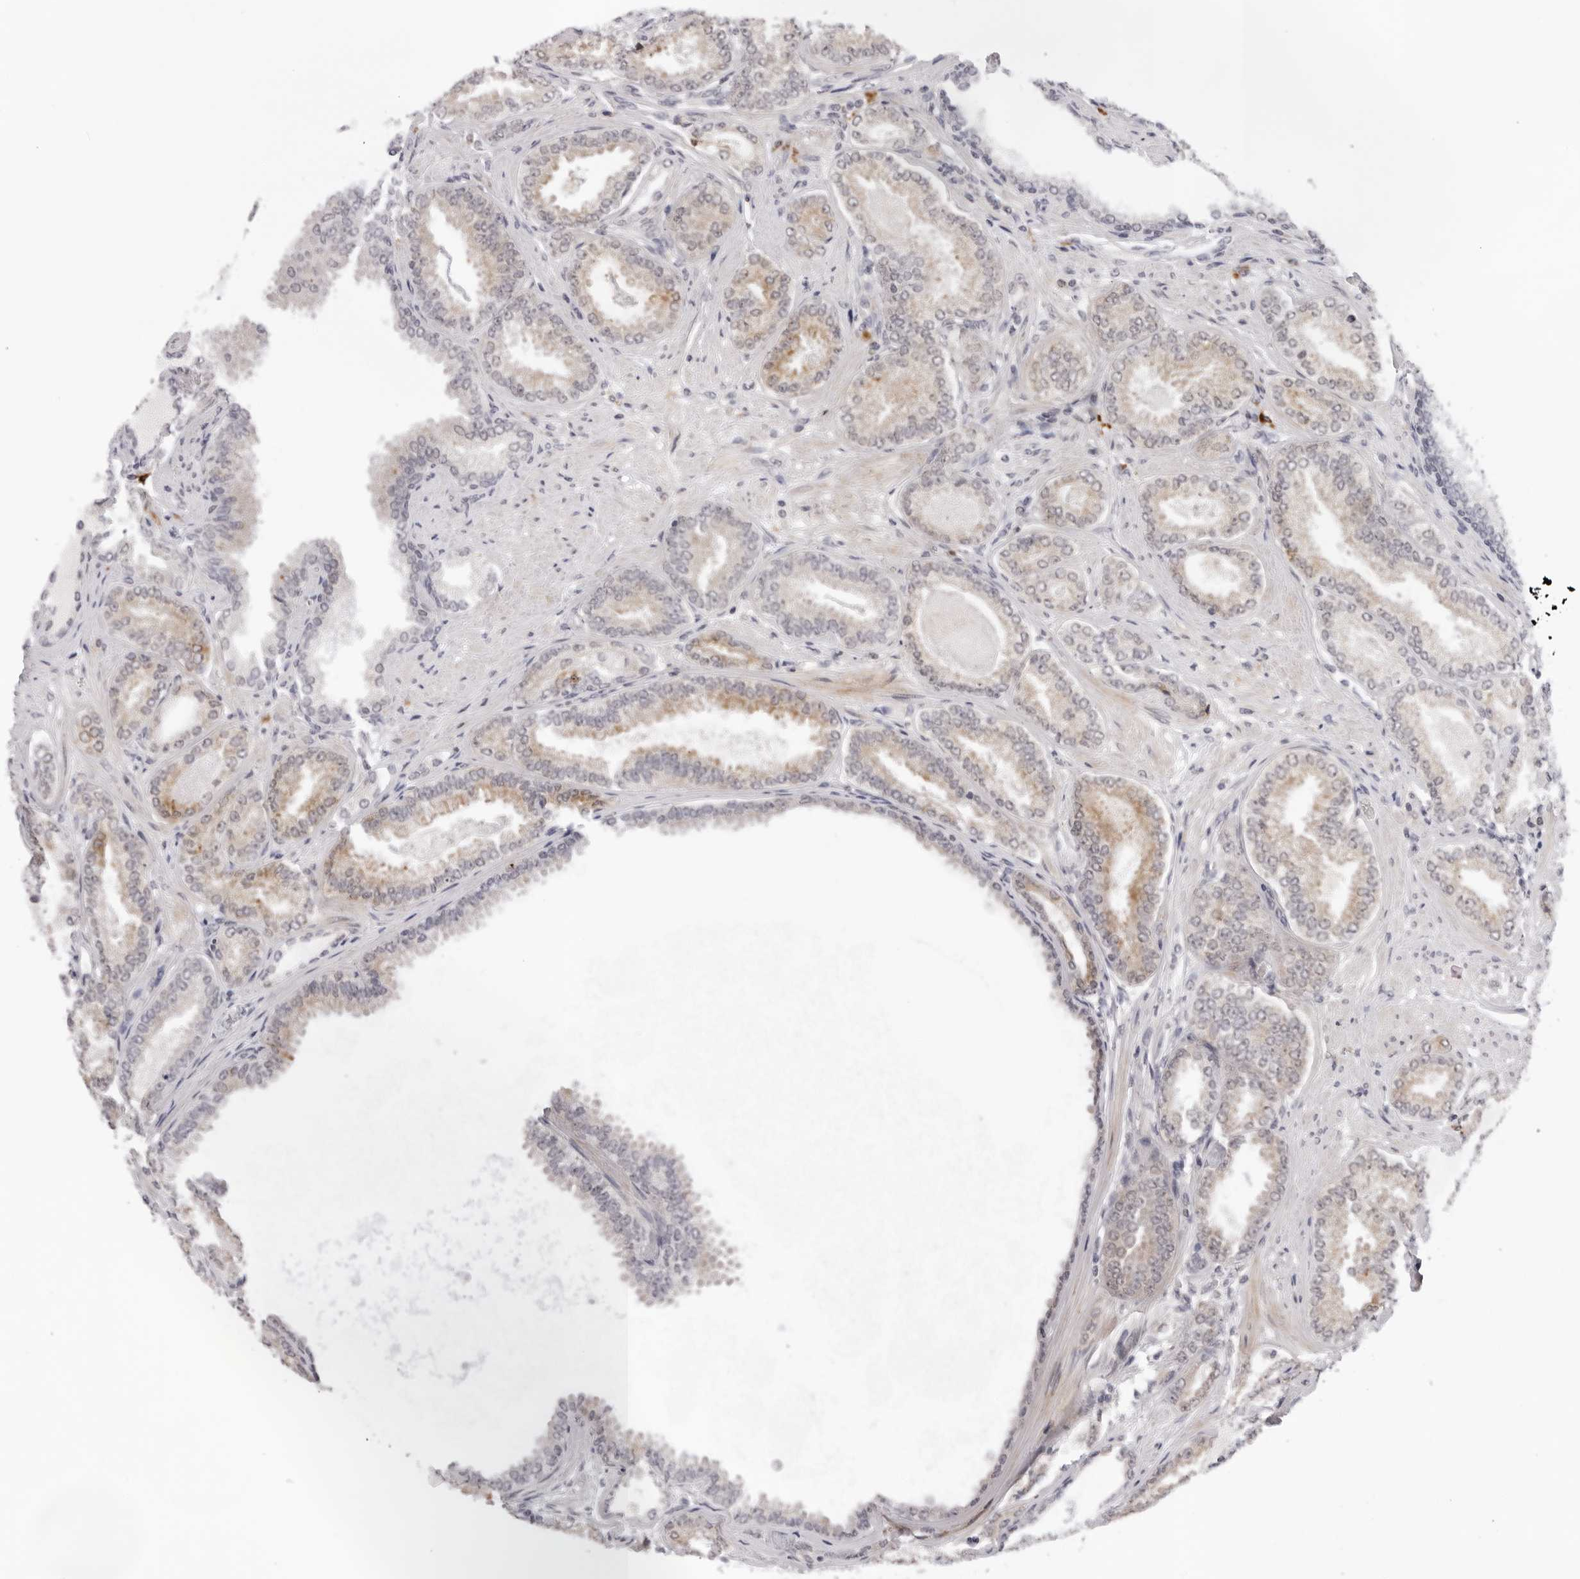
{"staining": {"intensity": "moderate", "quantity": "25%-75%", "location": "cytoplasmic/membranous"}, "tissue": "prostate cancer", "cell_type": "Tumor cells", "image_type": "cancer", "snomed": [{"axis": "morphology", "description": "Adenocarcinoma, Low grade"}, {"axis": "topography", "description": "Prostate"}], "caption": "High-magnification brightfield microscopy of prostate adenocarcinoma (low-grade) stained with DAB (brown) and counterstained with hematoxylin (blue). tumor cells exhibit moderate cytoplasmic/membranous staining is appreciated in approximately25%-75% of cells.", "gene": "IL17RA", "patient": {"sex": "male", "age": 71}}